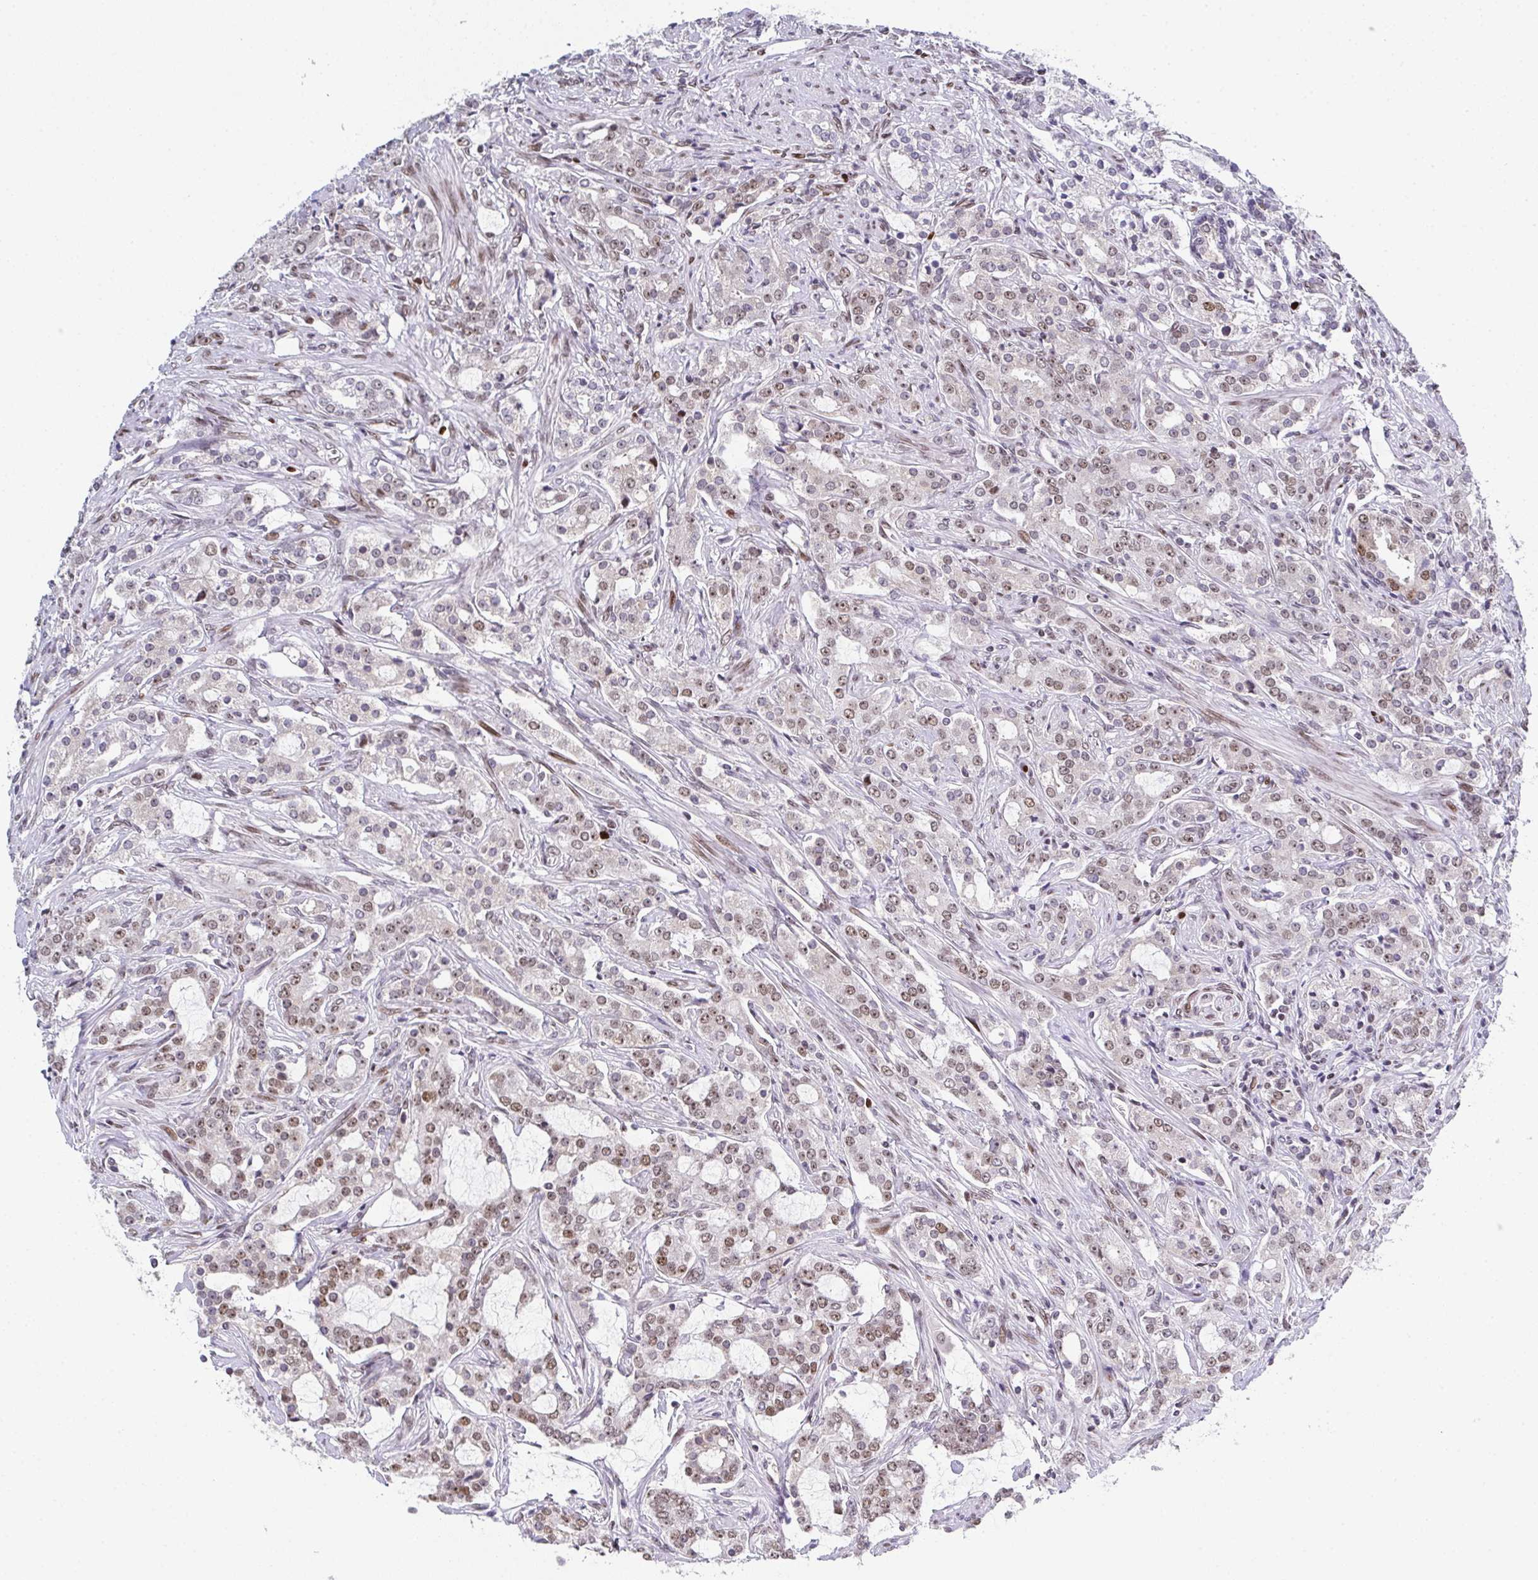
{"staining": {"intensity": "weak", "quantity": "25%-75%", "location": "nuclear"}, "tissue": "prostate cancer", "cell_type": "Tumor cells", "image_type": "cancer", "snomed": [{"axis": "morphology", "description": "Adenocarcinoma, Medium grade"}, {"axis": "topography", "description": "Prostate"}], "caption": "This is a histology image of immunohistochemistry (IHC) staining of prostate medium-grade adenocarcinoma, which shows weak expression in the nuclear of tumor cells.", "gene": "RB1", "patient": {"sex": "male", "age": 57}}